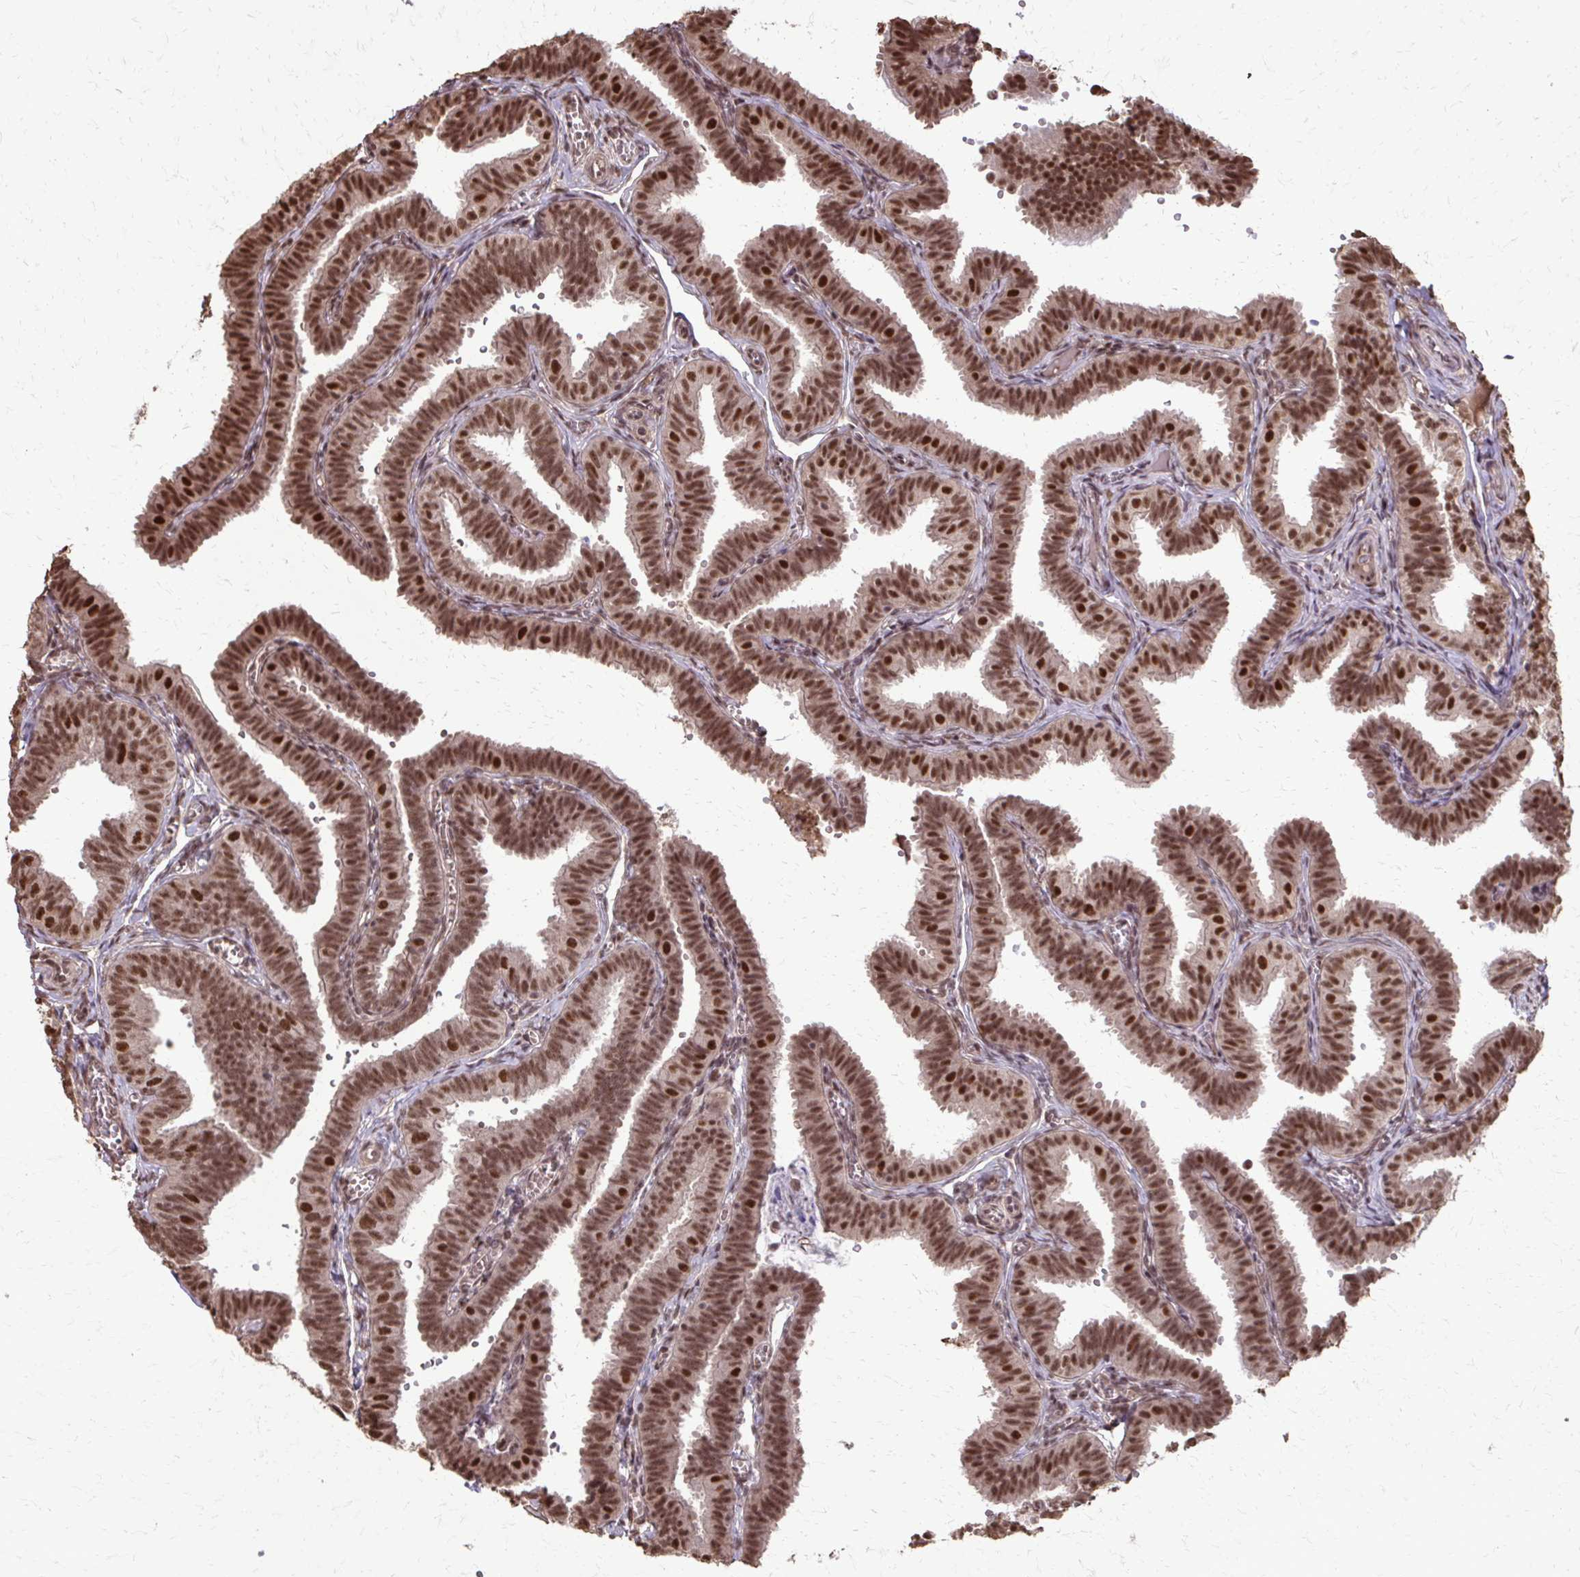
{"staining": {"intensity": "moderate", "quantity": ">75%", "location": "nuclear"}, "tissue": "fallopian tube", "cell_type": "Glandular cells", "image_type": "normal", "snomed": [{"axis": "morphology", "description": "Normal tissue, NOS"}, {"axis": "topography", "description": "Fallopian tube"}], "caption": "Glandular cells reveal medium levels of moderate nuclear staining in about >75% of cells in normal human fallopian tube. Using DAB (brown) and hematoxylin (blue) stains, captured at high magnification using brightfield microscopy.", "gene": "SS18", "patient": {"sex": "female", "age": 25}}